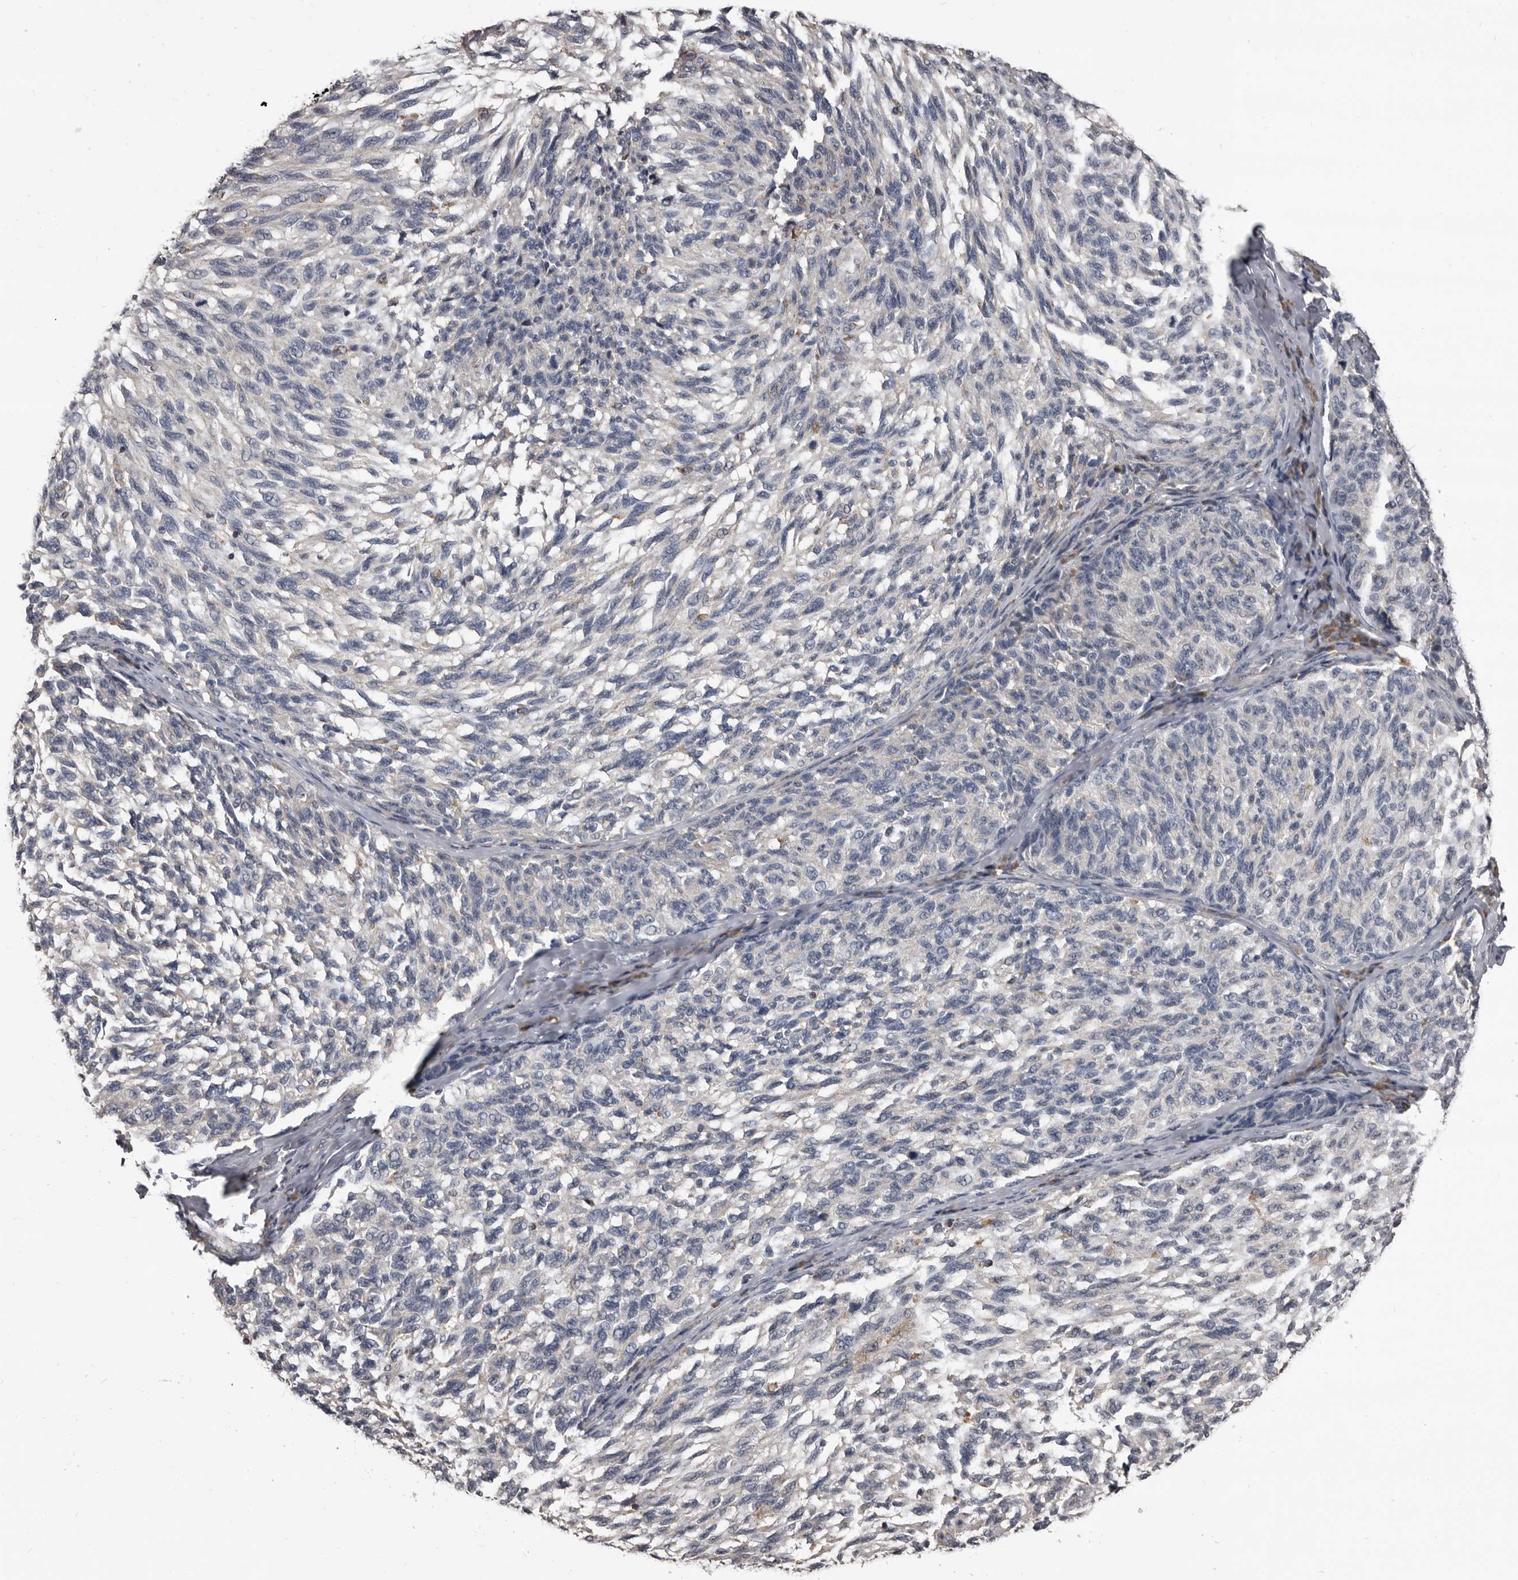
{"staining": {"intensity": "negative", "quantity": "none", "location": "none"}, "tissue": "melanoma", "cell_type": "Tumor cells", "image_type": "cancer", "snomed": [{"axis": "morphology", "description": "Malignant melanoma, NOS"}, {"axis": "topography", "description": "Skin"}], "caption": "Immunohistochemistry image of neoplastic tissue: human malignant melanoma stained with DAB reveals no significant protein expression in tumor cells.", "gene": "GREB1", "patient": {"sex": "female", "age": 73}}